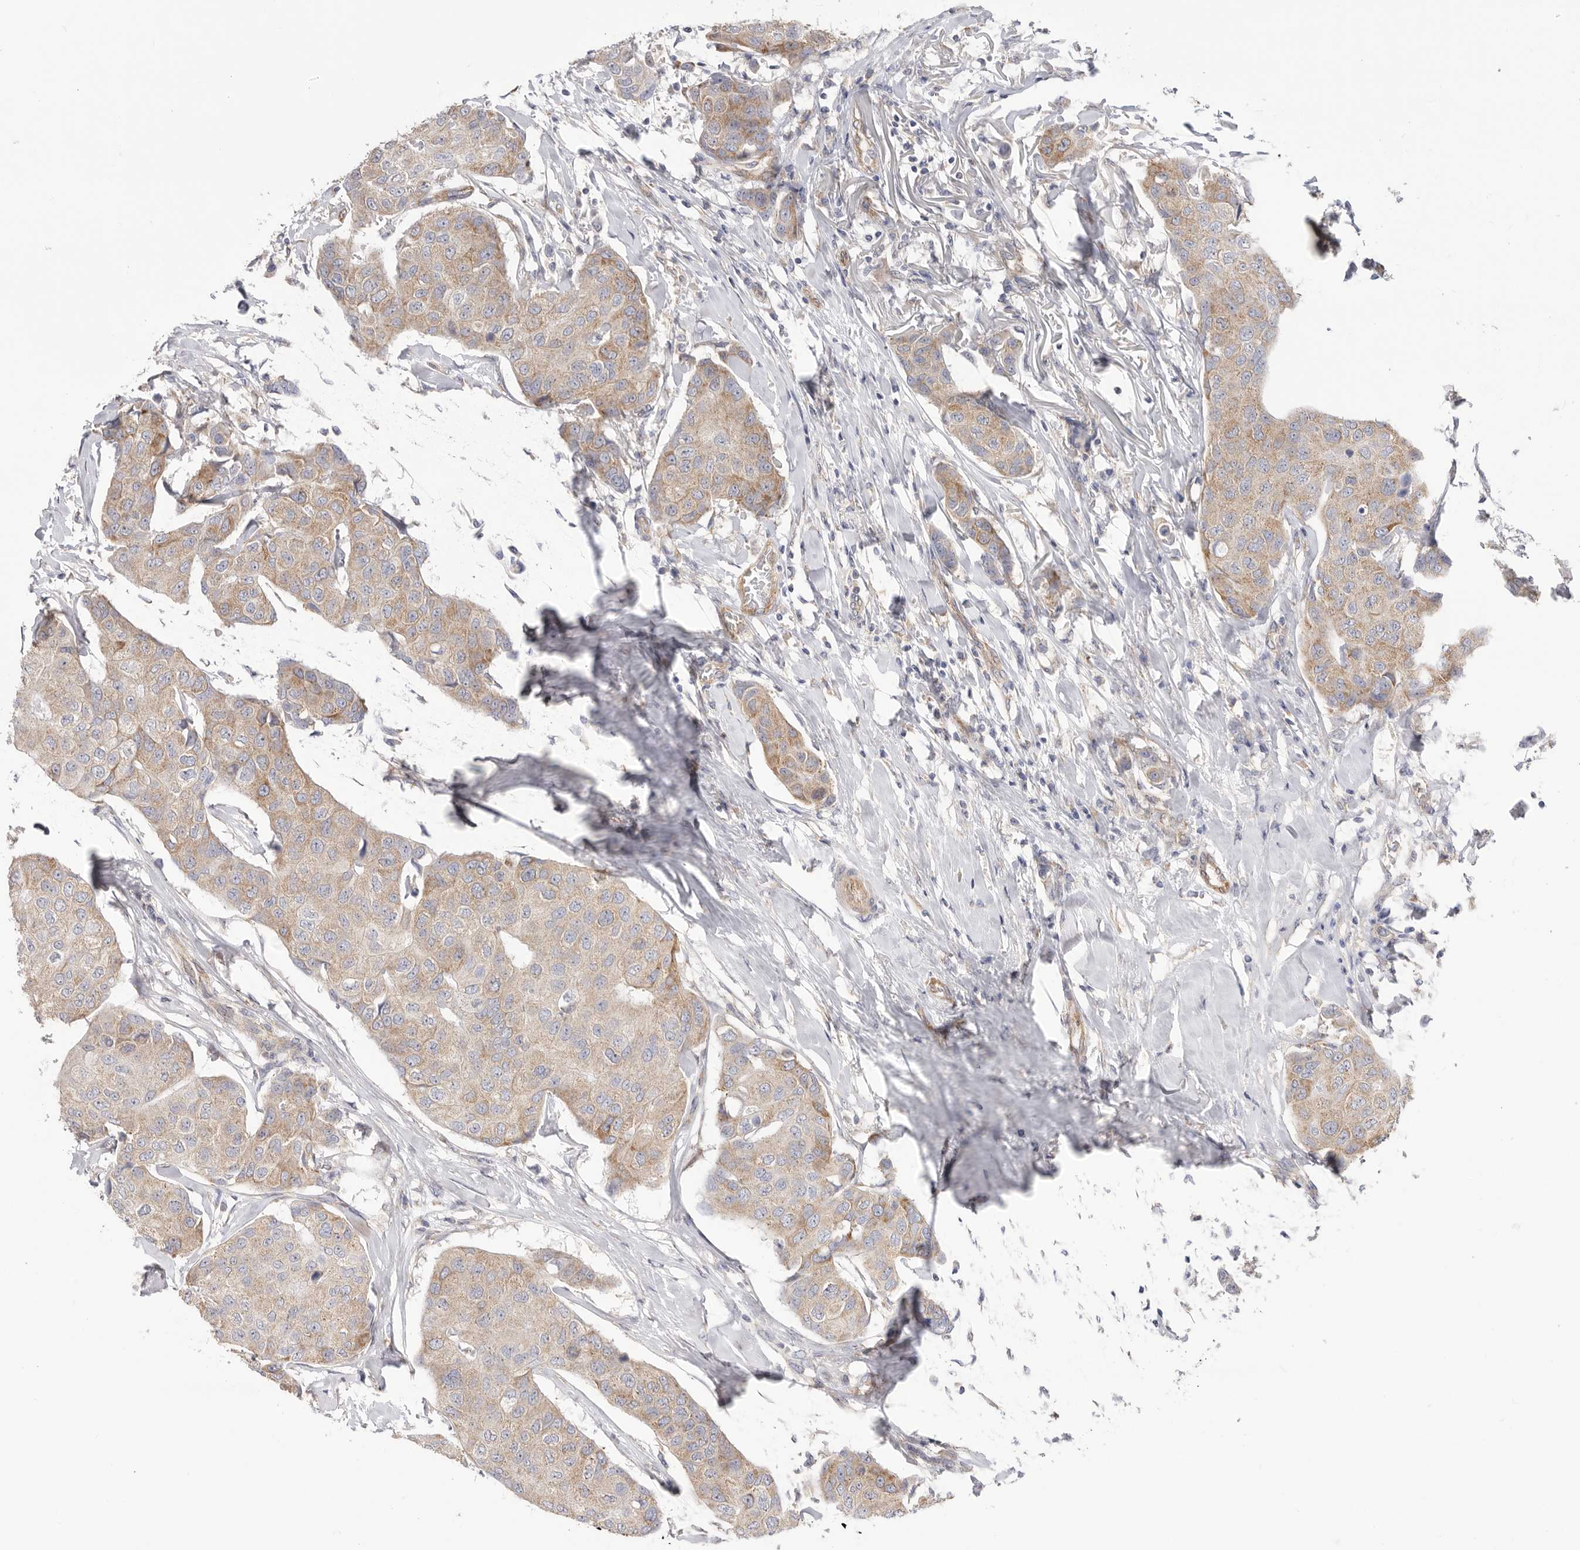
{"staining": {"intensity": "moderate", "quantity": ">75%", "location": "cytoplasmic/membranous"}, "tissue": "breast cancer", "cell_type": "Tumor cells", "image_type": "cancer", "snomed": [{"axis": "morphology", "description": "Duct carcinoma"}, {"axis": "topography", "description": "Breast"}], "caption": "Protein expression analysis of human breast intraductal carcinoma reveals moderate cytoplasmic/membranous expression in about >75% of tumor cells.", "gene": "SERBP1", "patient": {"sex": "female", "age": 80}}